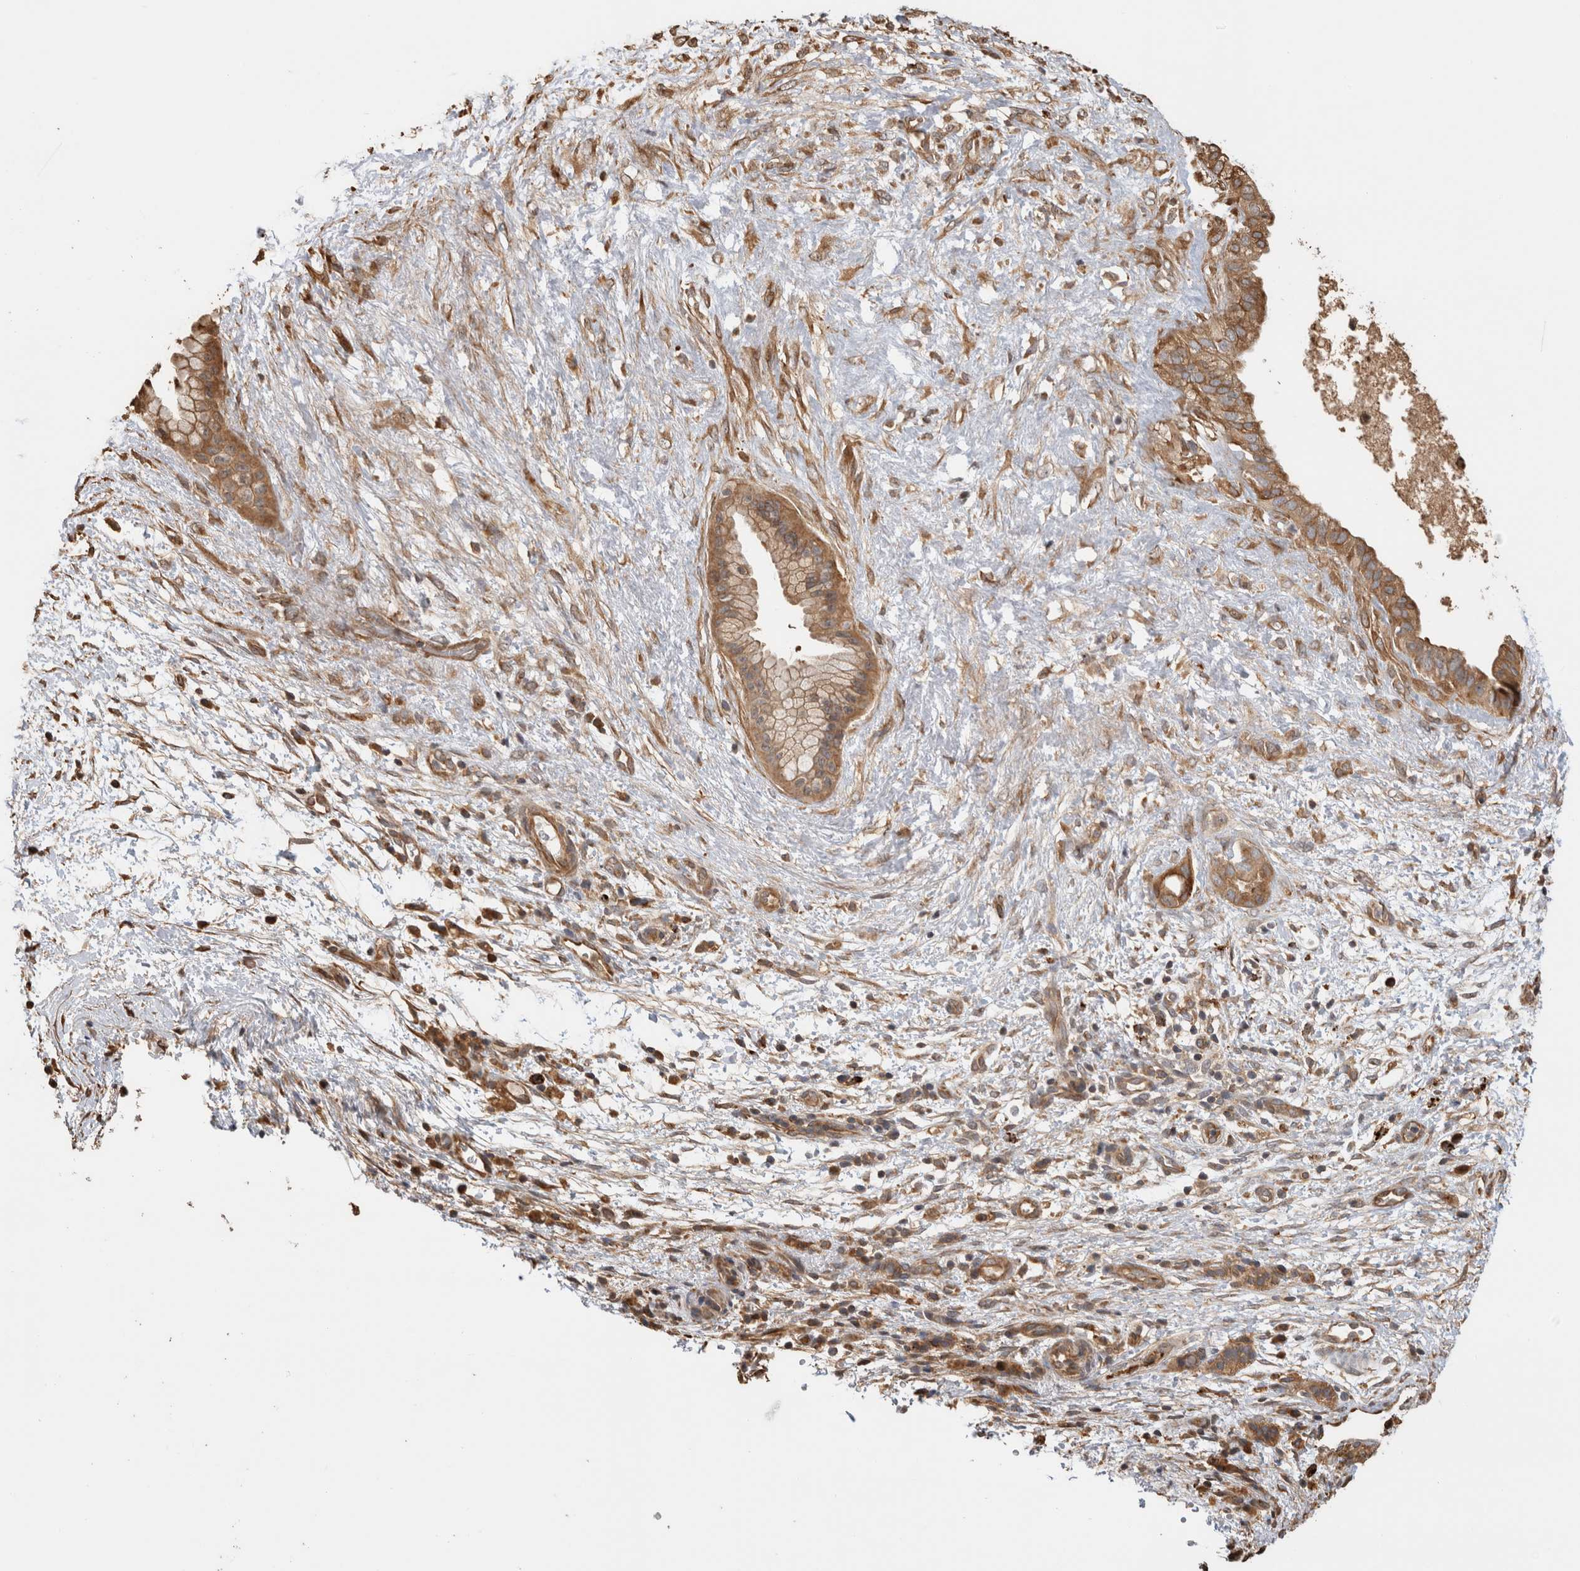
{"staining": {"intensity": "moderate", "quantity": ">75%", "location": "cytoplasmic/membranous"}, "tissue": "pancreatic cancer", "cell_type": "Tumor cells", "image_type": "cancer", "snomed": [{"axis": "morphology", "description": "Adenocarcinoma, NOS"}, {"axis": "topography", "description": "Pancreas"}], "caption": "Immunohistochemistry (IHC) (DAB) staining of human adenocarcinoma (pancreatic) exhibits moderate cytoplasmic/membranous protein staining in approximately >75% of tumor cells.", "gene": "CLIP1", "patient": {"sex": "female", "age": 78}}